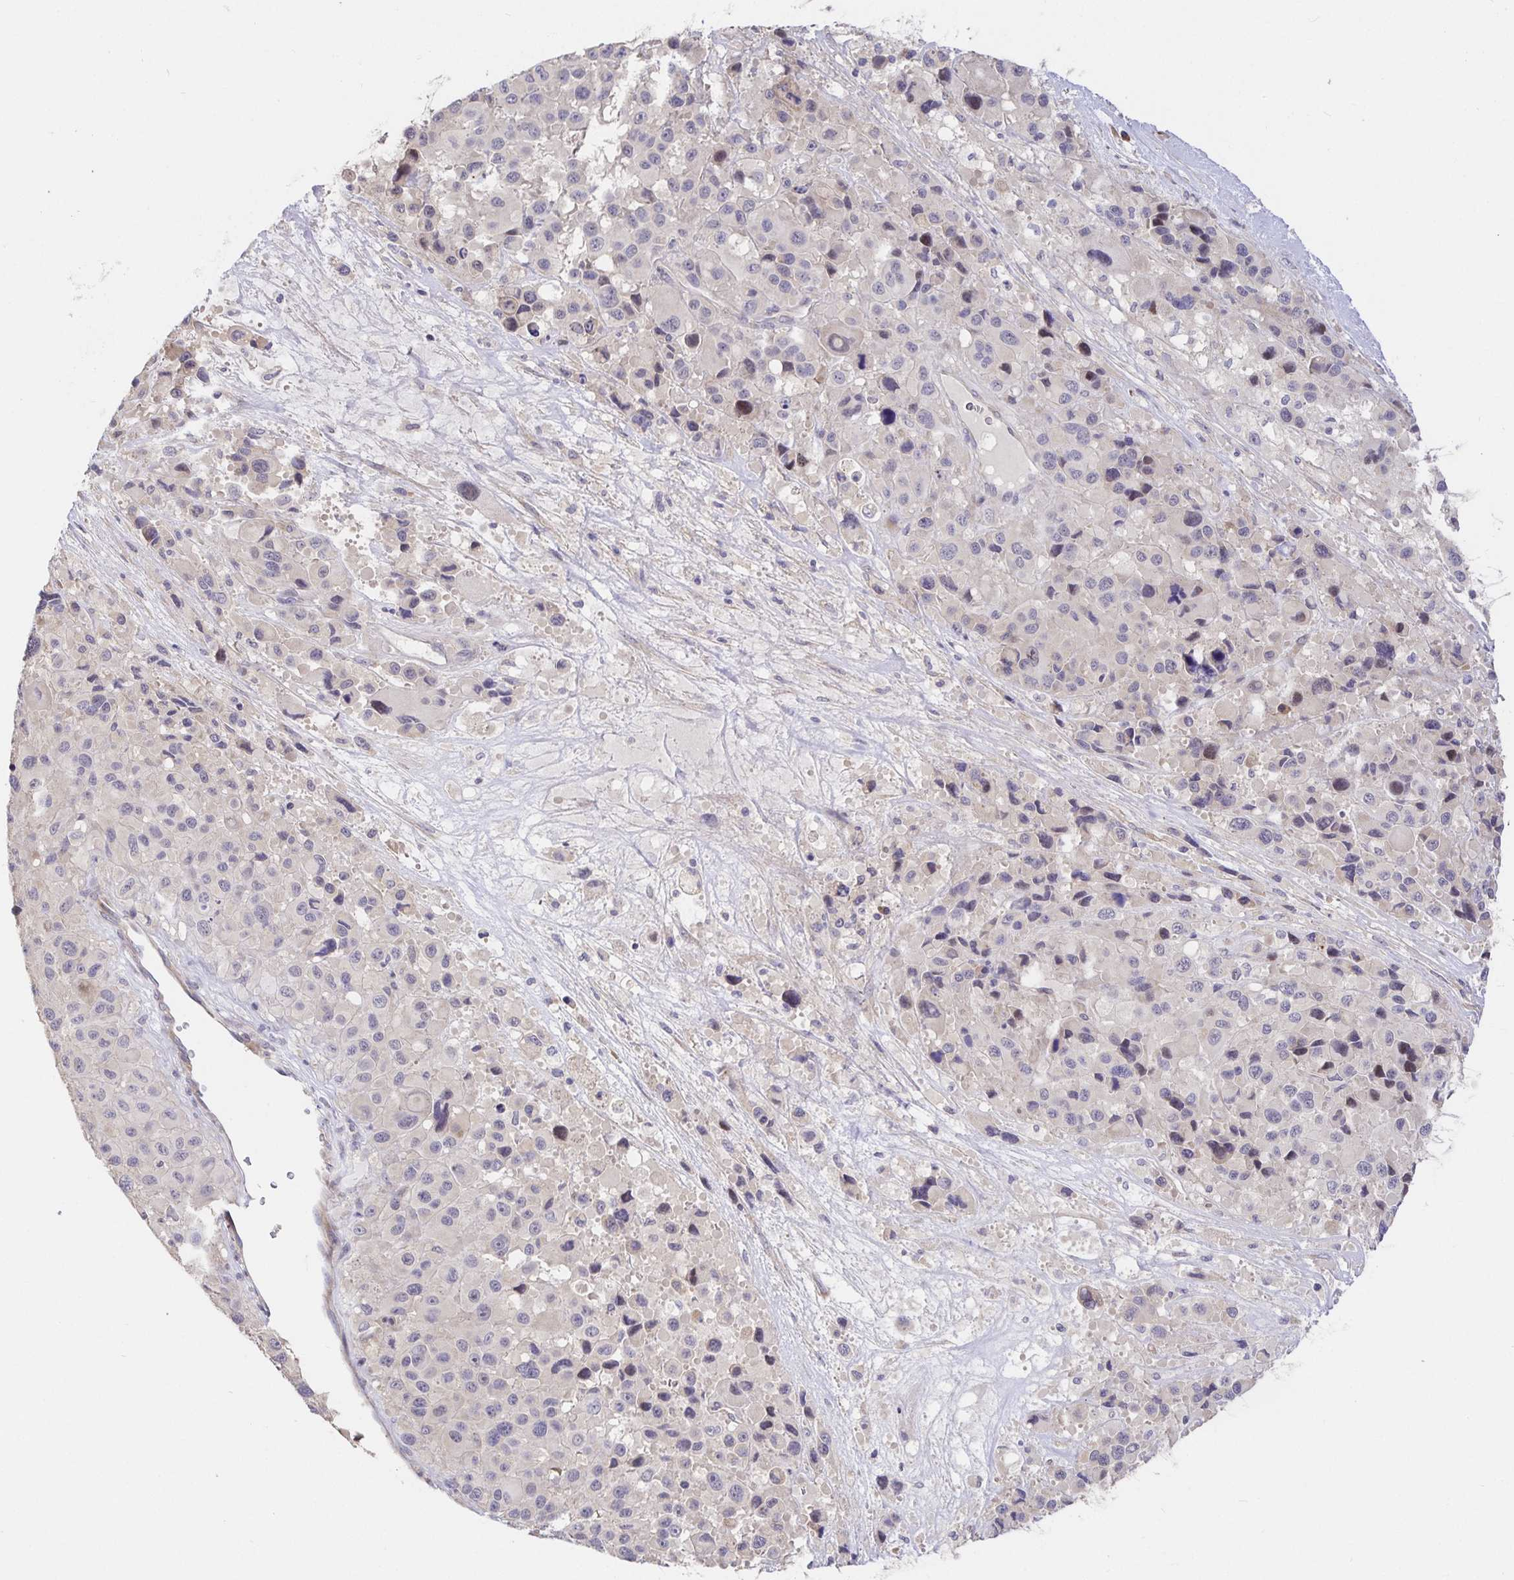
{"staining": {"intensity": "negative", "quantity": "none", "location": "none"}, "tissue": "melanoma", "cell_type": "Tumor cells", "image_type": "cancer", "snomed": [{"axis": "morphology", "description": "Malignant melanoma, Metastatic site"}, {"axis": "topography", "description": "Lymph node"}], "caption": "Melanoma was stained to show a protein in brown. There is no significant positivity in tumor cells. (DAB immunohistochemistry visualized using brightfield microscopy, high magnification).", "gene": "ZDHHC11", "patient": {"sex": "female", "age": 65}}